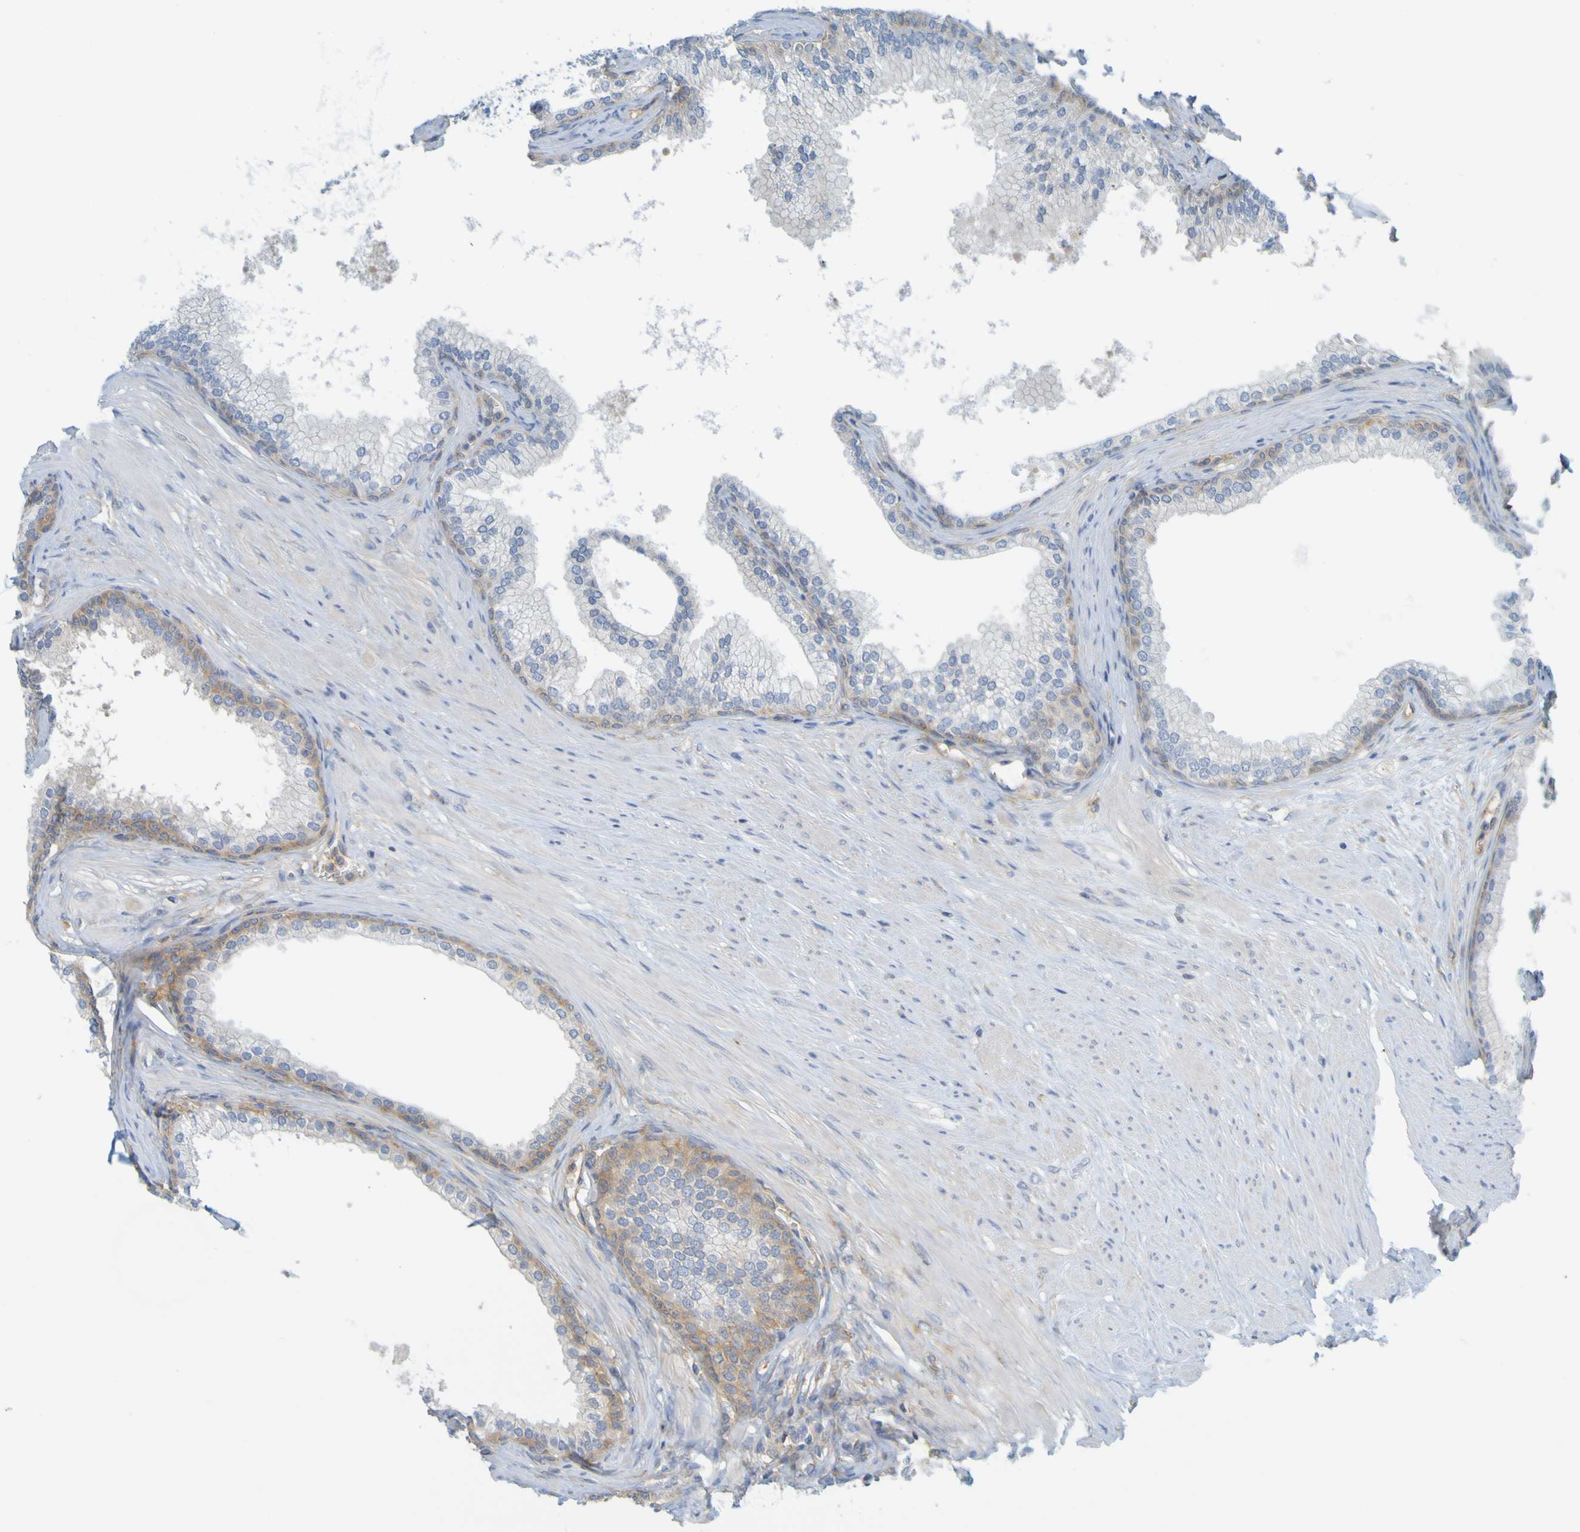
{"staining": {"intensity": "moderate", "quantity": "<25%", "location": "cytoplasmic/membranous"}, "tissue": "prostate", "cell_type": "Glandular cells", "image_type": "normal", "snomed": [{"axis": "morphology", "description": "Normal tissue, NOS"}, {"axis": "morphology", "description": "Urothelial carcinoma, Low grade"}, {"axis": "topography", "description": "Urinary bladder"}, {"axis": "topography", "description": "Prostate"}], "caption": "An immunohistochemistry (IHC) photomicrograph of benign tissue is shown. Protein staining in brown shows moderate cytoplasmic/membranous positivity in prostate within glandular cells. The staining was performed using DAB (3,3'-diaminobenzidine), with brown indicating positive protein expression. Nuclei are stained blue with hematoxylin.", "gene": "APPL1", "patient": {"sex": "male", "age": 60}}